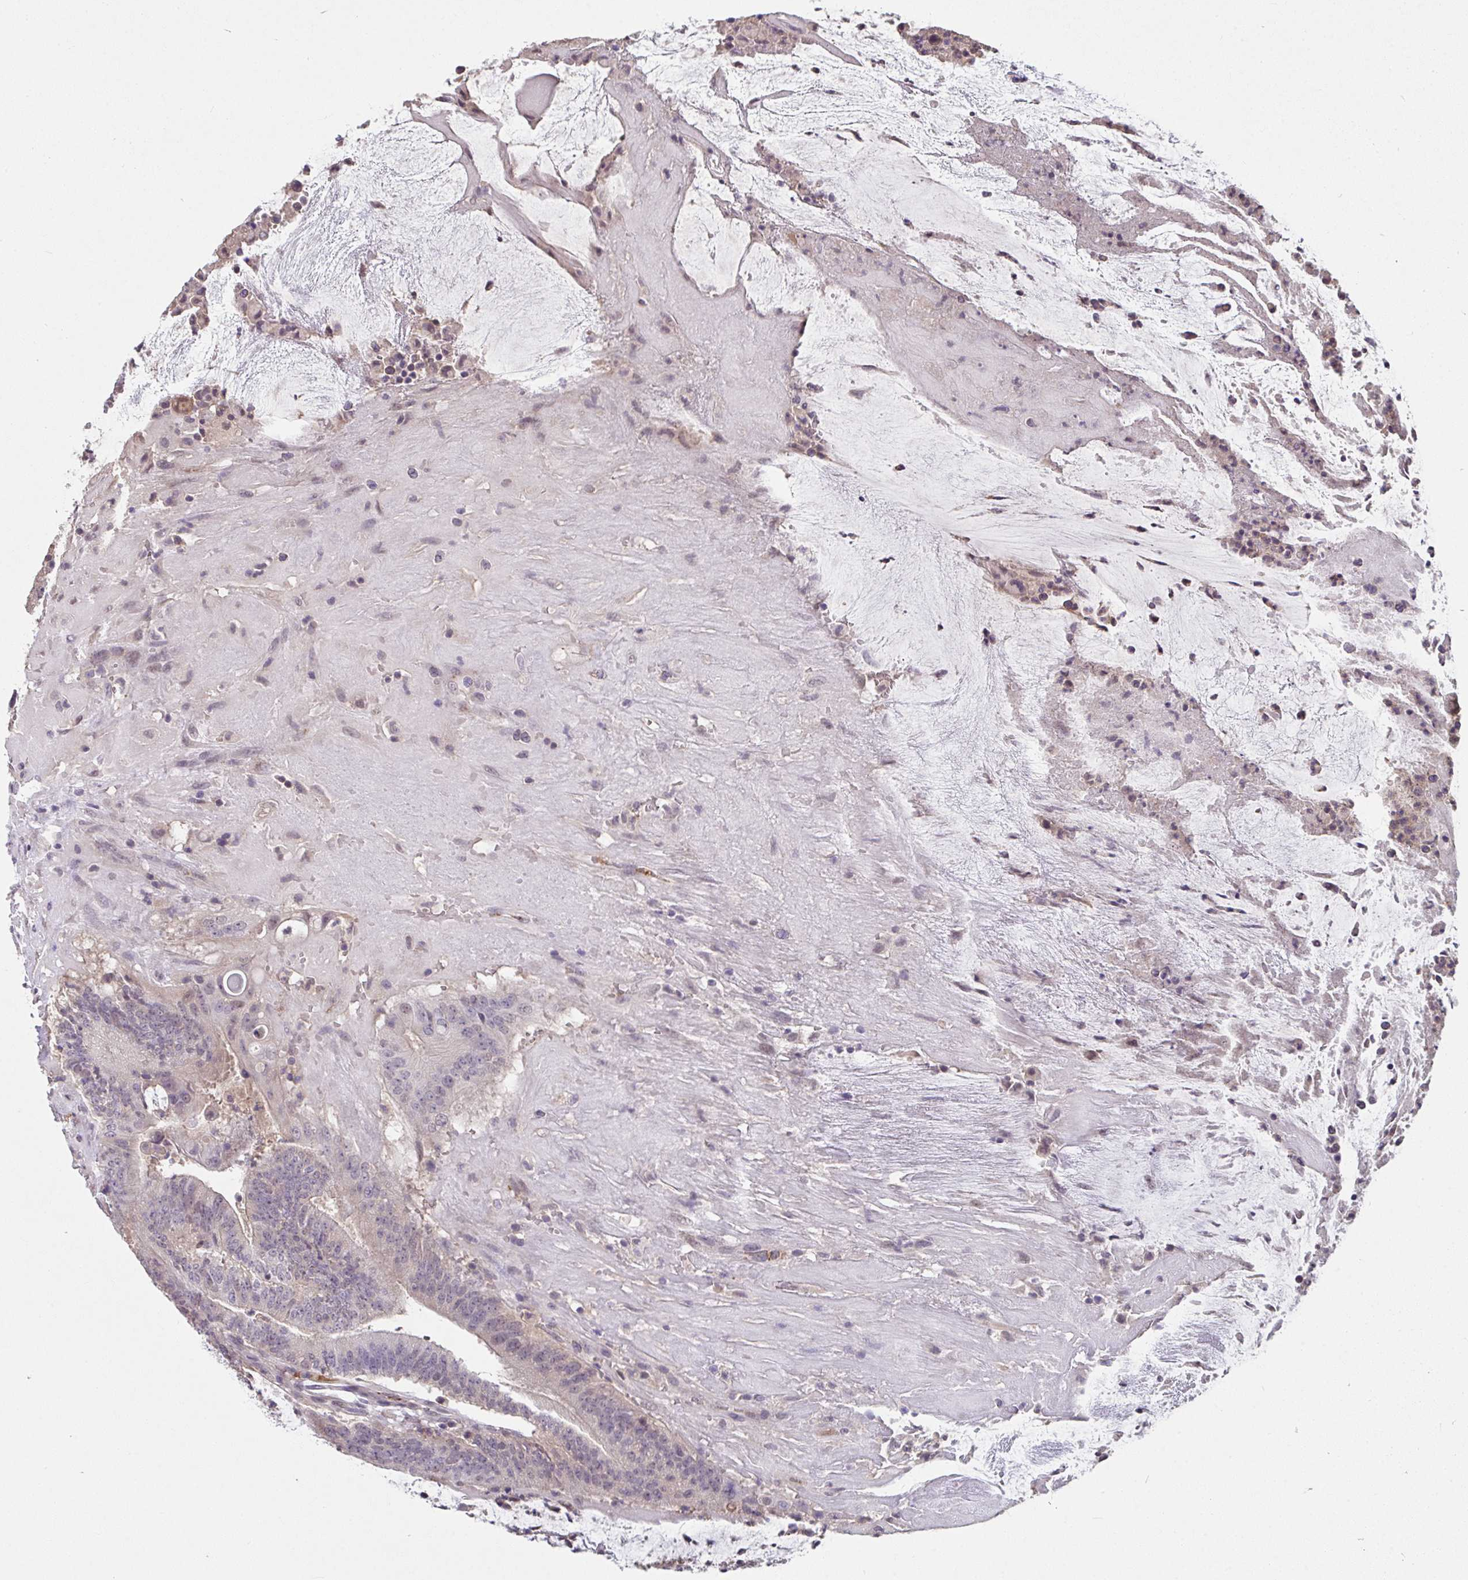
{"staining": {"intensity": "weak", "quantity": "<25%", "location": "nuclear"}, "tissue": "colorectal cancer", "cell_type": "Tumor cells", "image_type": "cancer", "snomed": [{"axis": "morphology", "description": "Adenocarcinoma, NOS"}, {"axis": "topography", "description": "Colon"}], "caption": "IHC histopathology image of neoplastic tissue: human adenocarcinoma (colorectal) stained with DAB (3,3'-diaminobenzidine) demonstrates no significant protein staining in tumor cells.", "gene": "GLTPD2", "patient": {"sex": "female", "age": 43}}